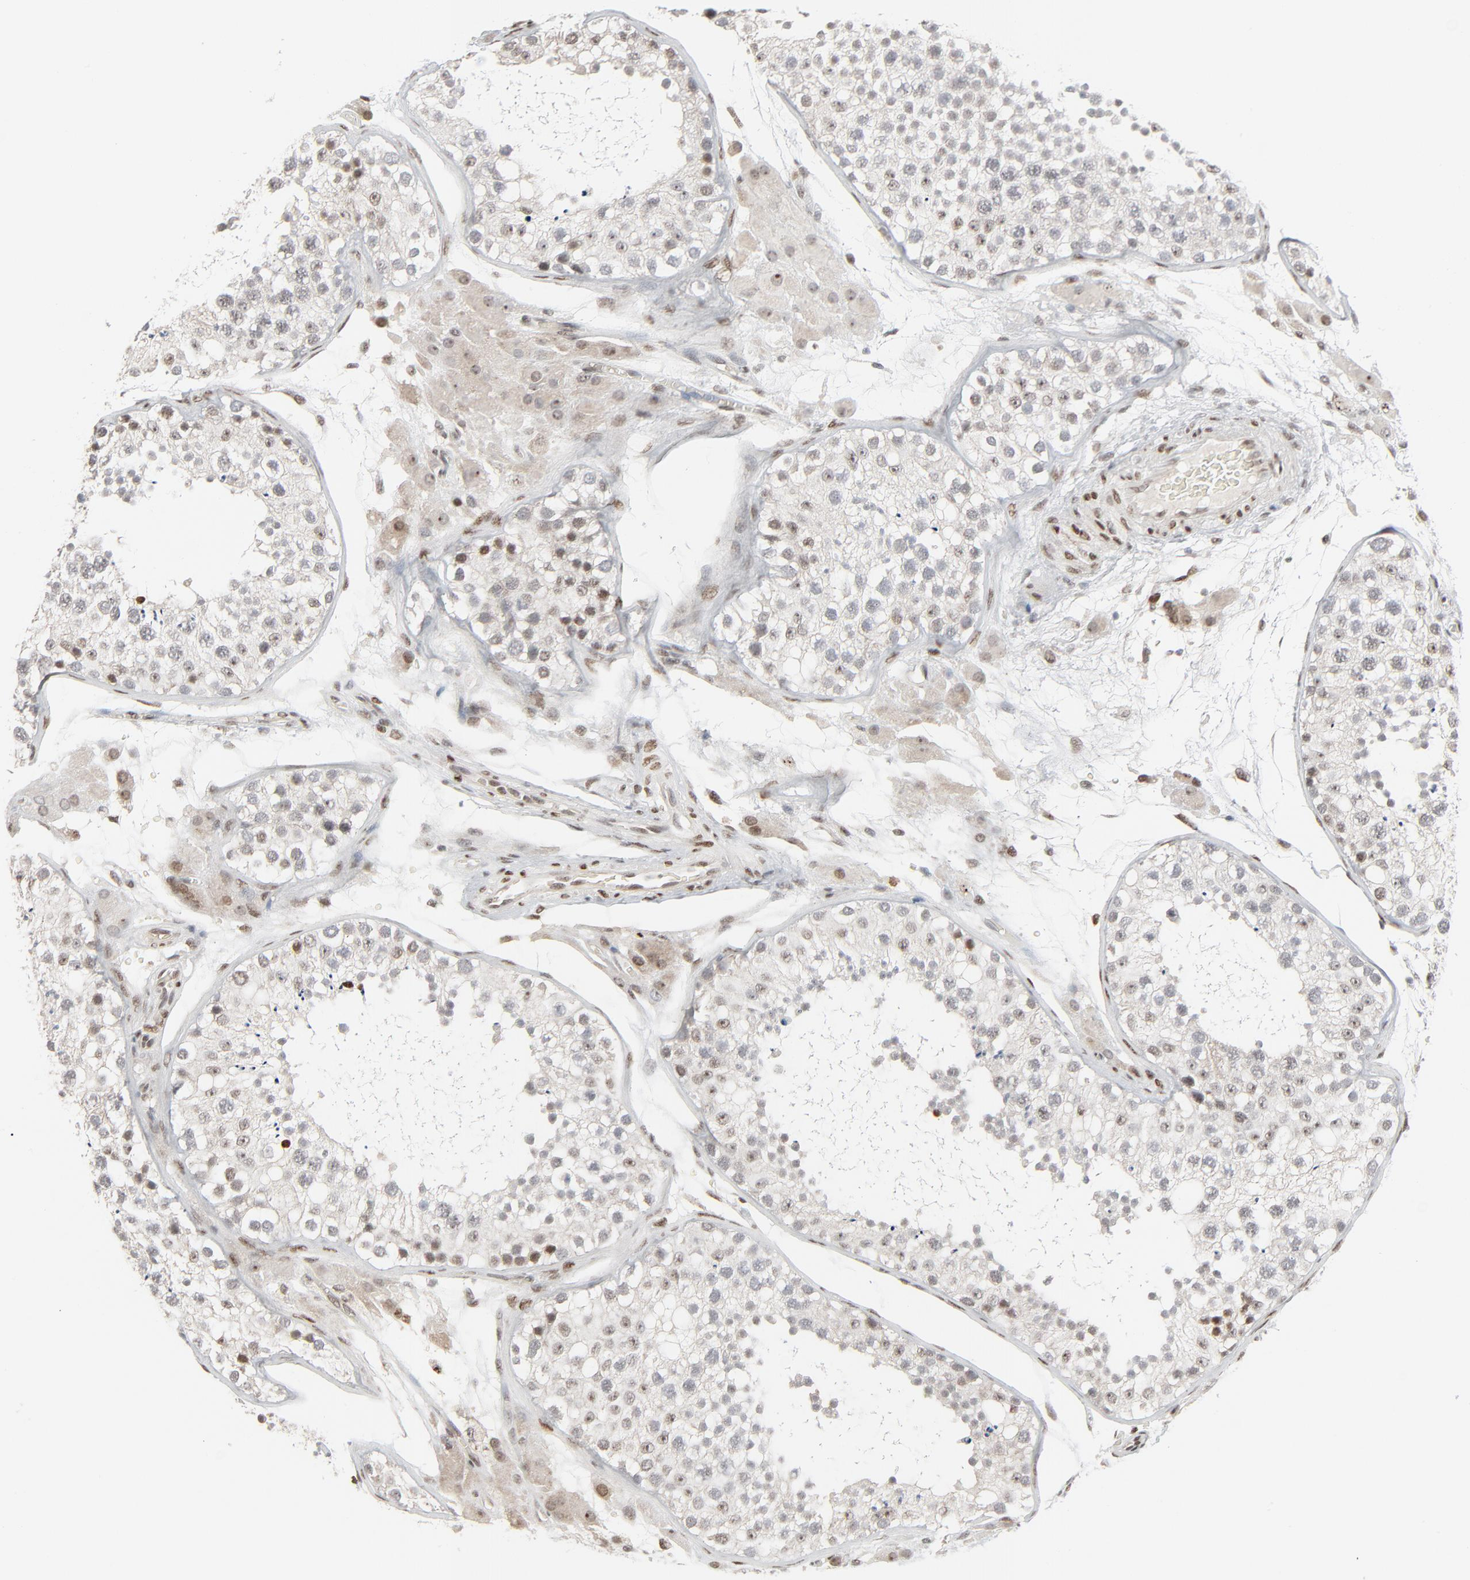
{"staining": {"intensity": "moderate", "quantity": "<25%", "location": "nuclear"}, "tissue": "testis", "cell_type": "Cells in seminiferous ducts", "image_type": "normal", "snomed": [{"axis": "morphology", "description": "Normal tissue, NOS"}, {"axis": "topography", "description": "Testis"}], "caption": "Moderate nuclear expression is present in about <25% of cells in seminiferous ducts in benign testis. The staining was performed using DAB to visualize the protein expression in brown, while the nuclei were stained in blue with hematoxylin (Magnification: 20x).", "gene": "CUX1", "patient": {"sex": "male", "age": 26}}